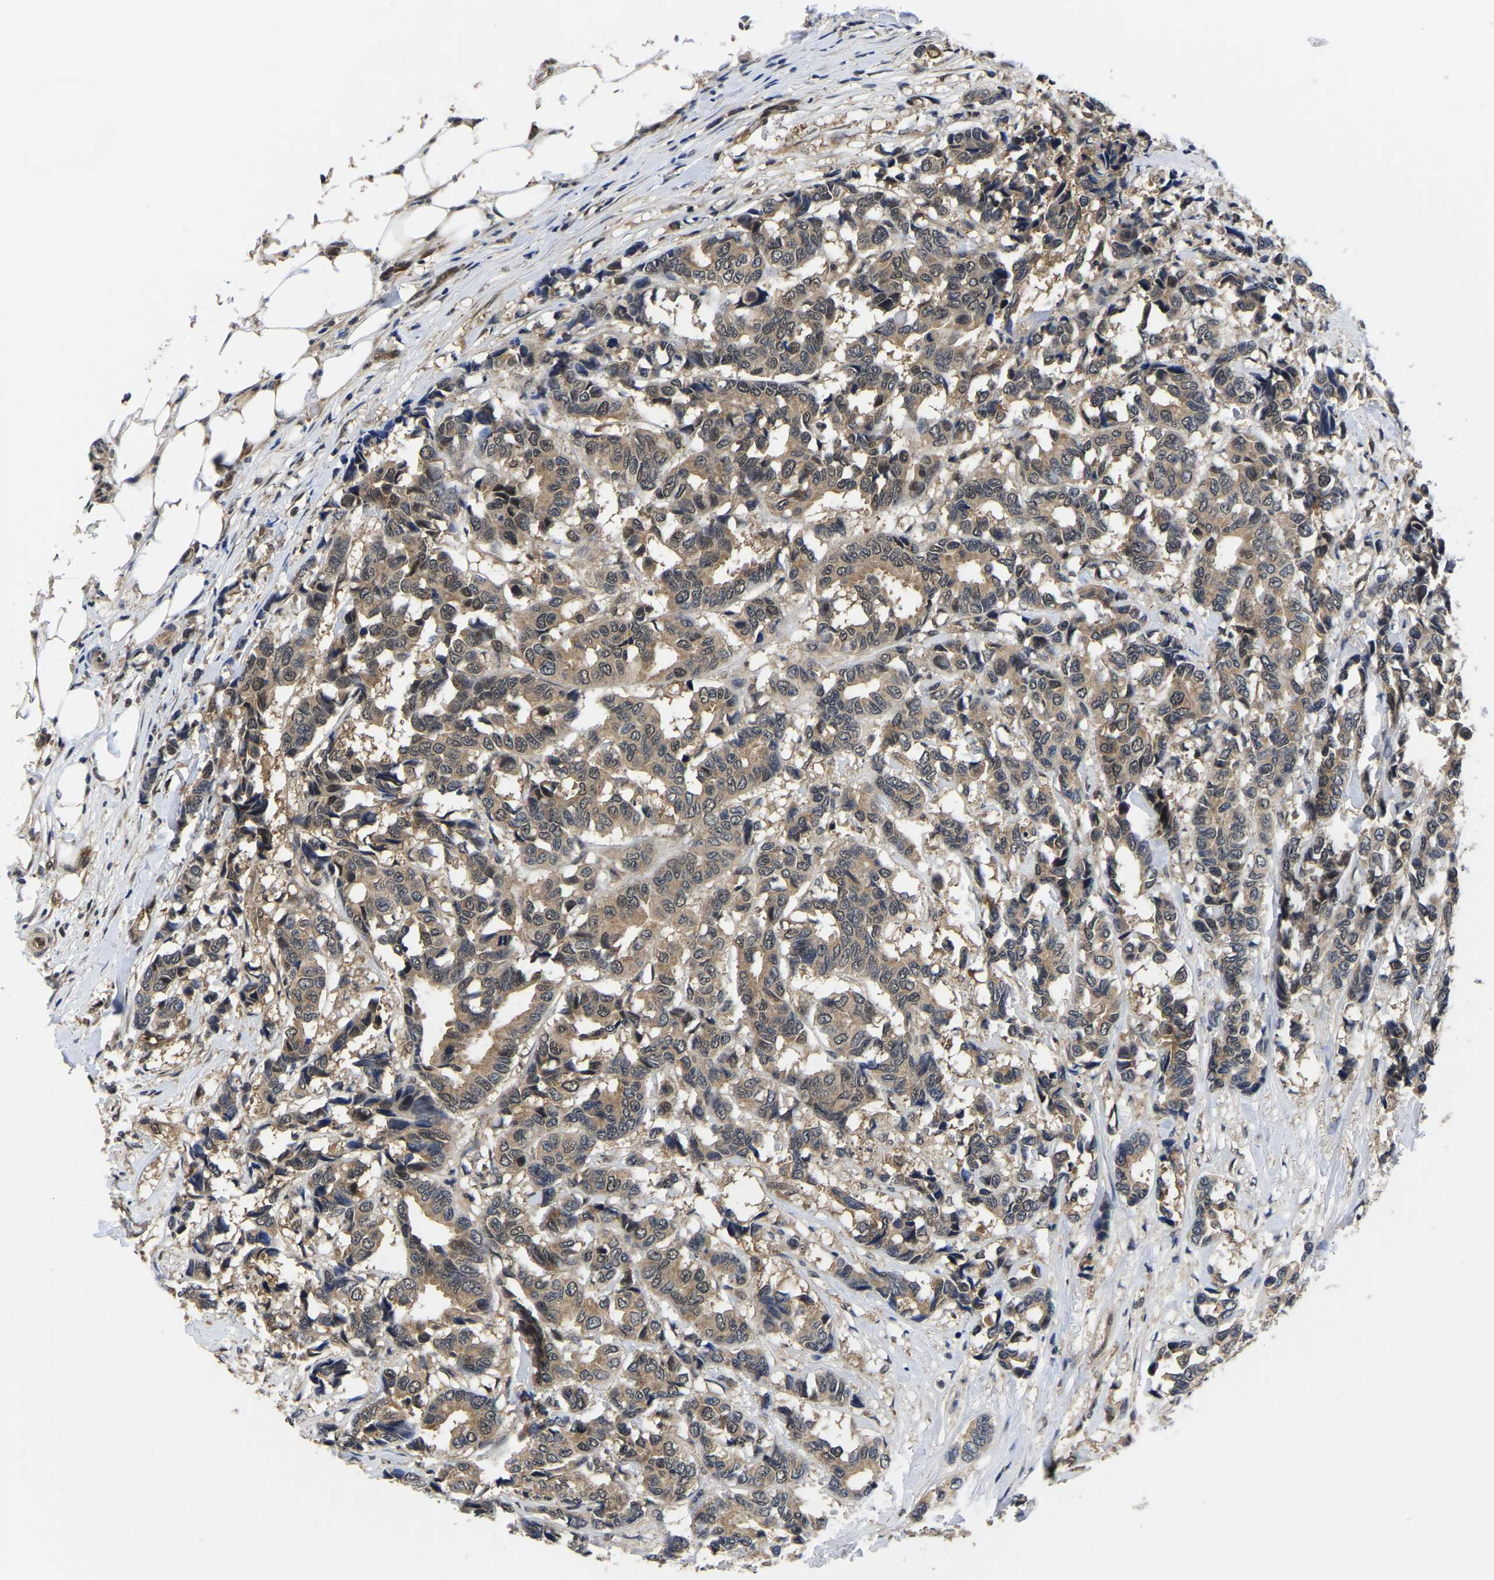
{"staining": {"intensity": "moderate", "quantity": ">75%", "location": "cytoplasmic/membranous,nuclear"}, "tissue": "breast cancer", "cell_type": "Tumor cells", "image_type": "cancer", "snomed": [{"axis": "morphology", "description": "Duct carcinoma"}, {"axis": "topography", "description": "Breast"}], "caption": "IHC staining of infiltrating ductal carcinoma (breast), which displays medium levels of moderate cytoplasmic/membranous and nuclear positivity in about >75% of tumor cells indicating moderate cytoplasmic/membranous and nuclear protein staining. The staining was performed using DAB (3,3'-diaminobenzidine) (brown) for protein detection and nuclei were counterstained in hematoxylin (blue).", "gene": "MCOLN2", "patient": {"sex": "female", "age": 87}}